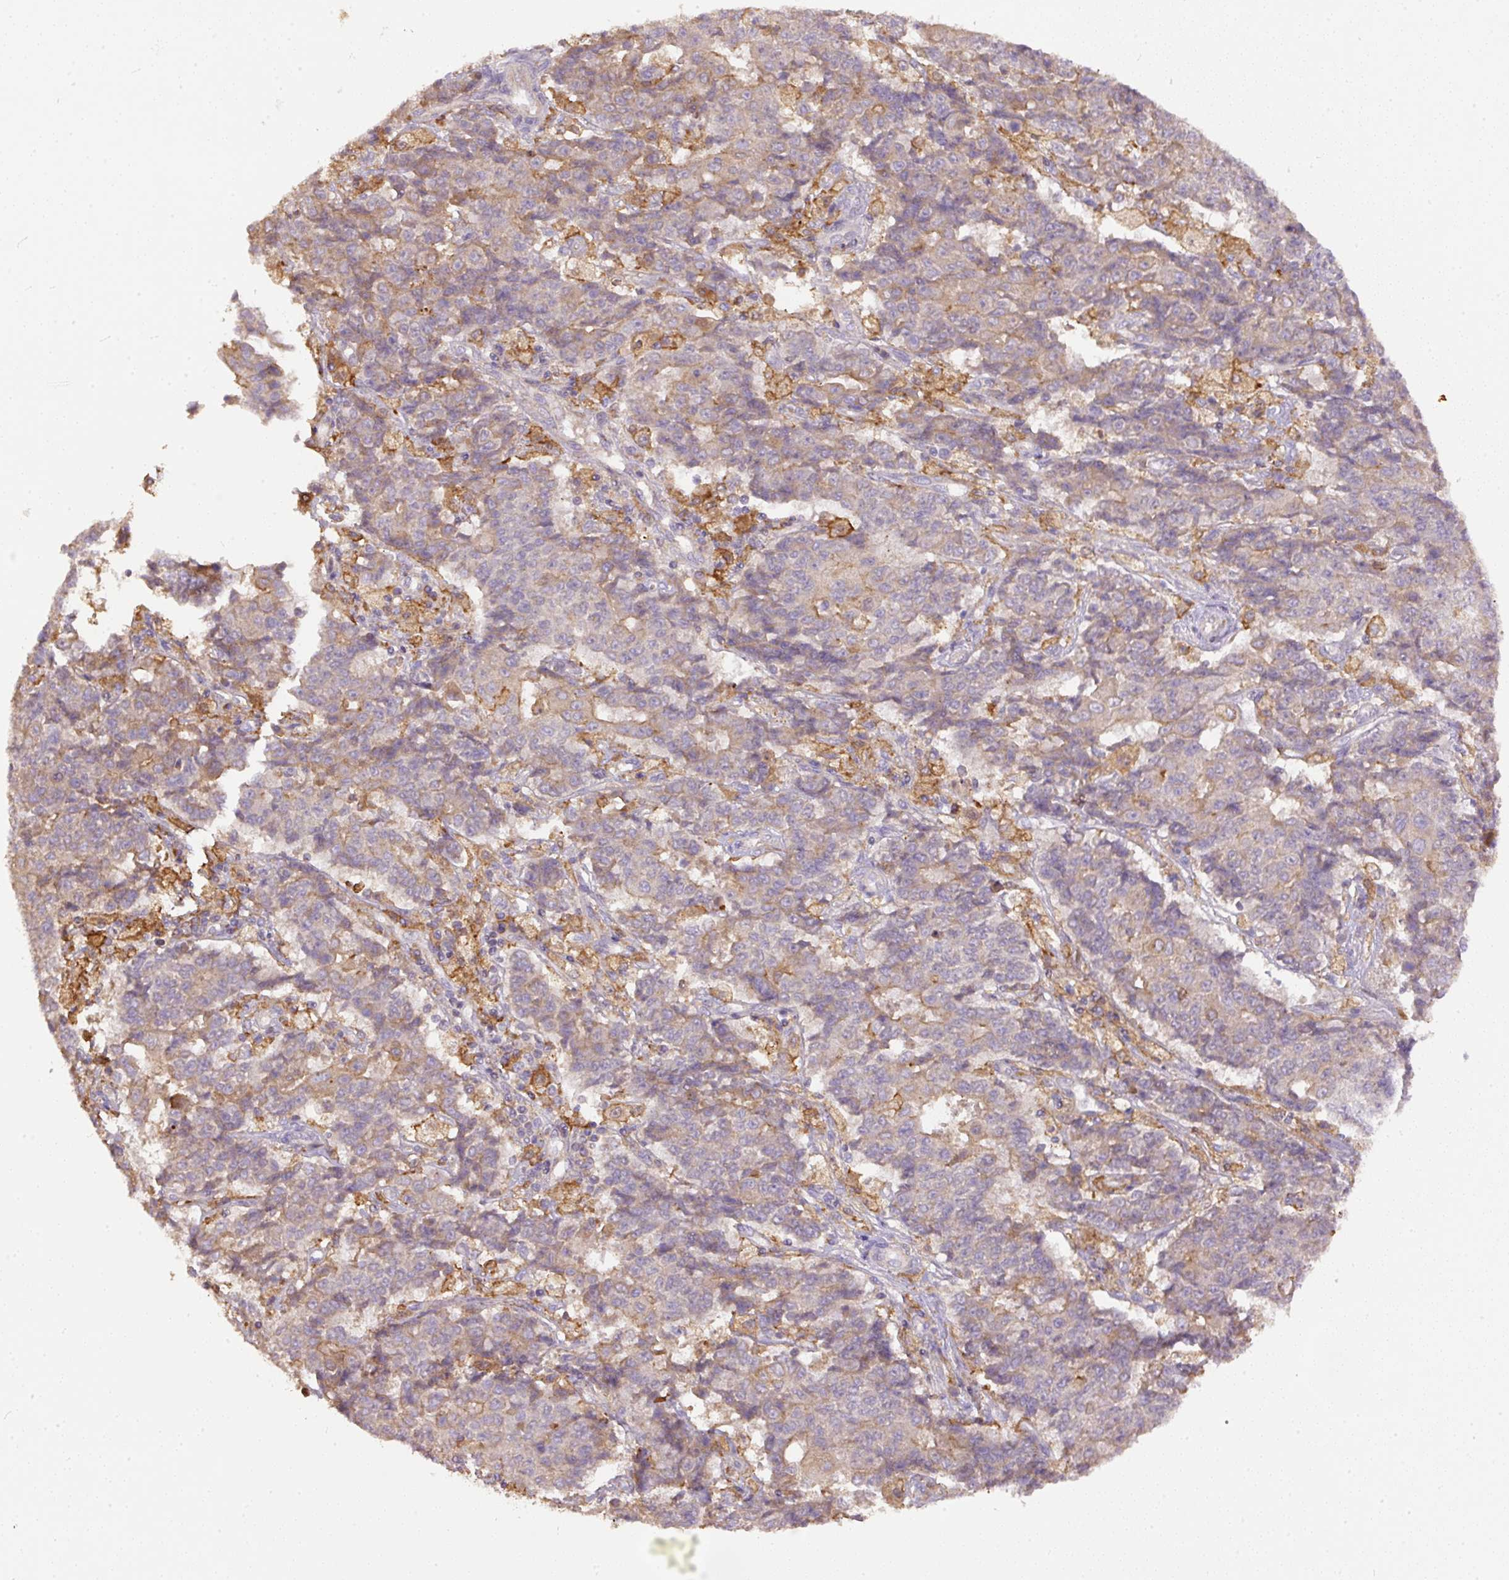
{"staining": {"intensity": "weak", "quantity": "<25%", "location": "cytoplasmic/membranous"}, "tissue": "ovarian cancer", "cell_type": "Tumor cells", "image_type": "cancer", "snomed": [{"axis": "morphology", "description": "Carcinoma, endometroid"}, {"axis": "topography", "description": "Ovary"}], "caption": "Tumor cells are negative for protein expression in human endometroid carcinoma (ovarian).", "gene": "DAPK1", "patient": {"sex": "female", "age": 42}}